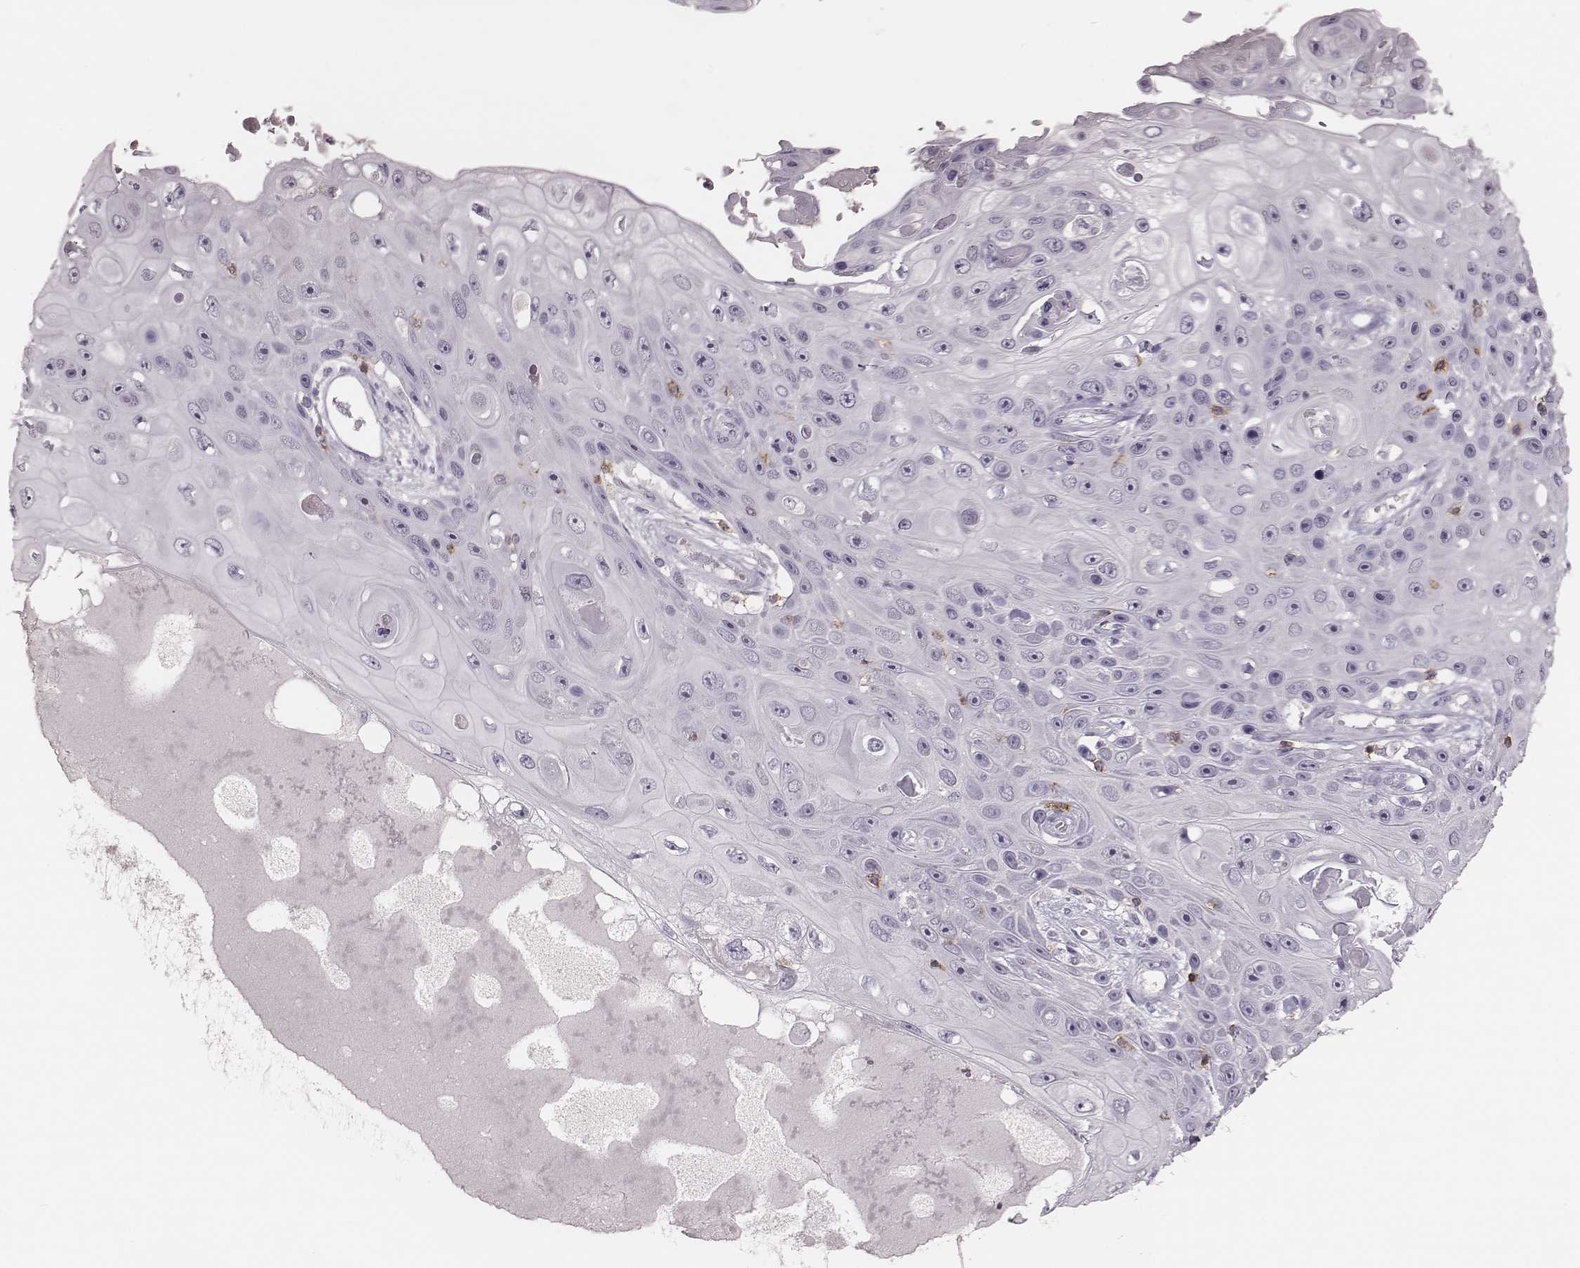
{"staining": {"intensity": "negative", "quantity": "none", "location": "none"}, "tissue": "skin cancer", "cell_type": "Tumor cells", "image_type": "cancer", "snomed": [{"axis": "morphology", "description": "Squamous cell carcinoma, NOS"}, {"axis": "topography", "description": "Skin"}], "caption": "This histopathology image is of skin squamous cell carcinoma stained with immunohistochemistry to label a protein in brown with the nuclei are counter-stained blue. There is no staining in tumor cells.", "gene": "PDCD1", "patient": {"sex": "male", "age": 82}}